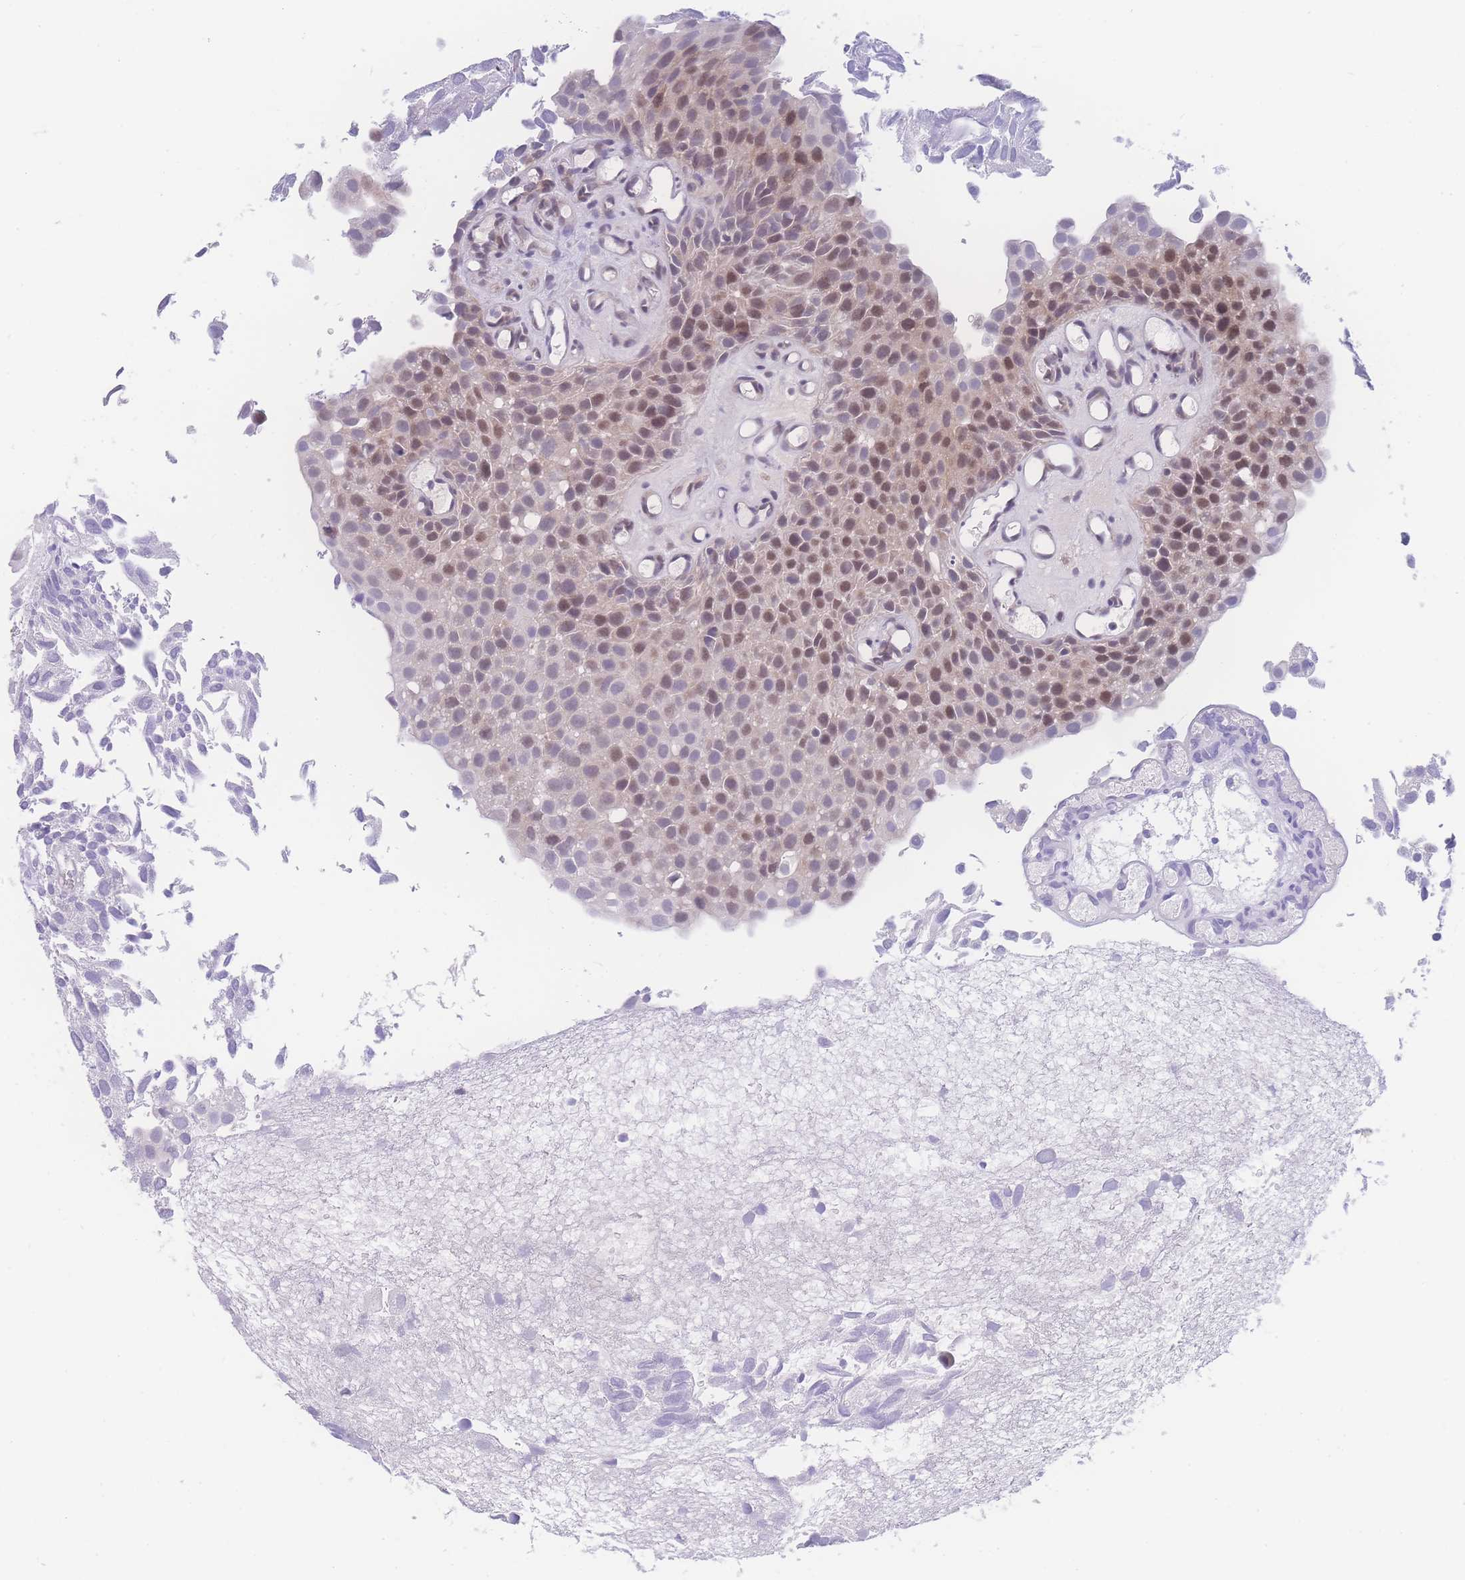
{"staining": {"intensity": "moderate", "quantity": "<25%", "location": "nuclear"}, "tissue": "urothelial cancer", "cell_type": "Tumor cells", "image_type": "cancer", "snomed": [{"axis": "morphology", "description": "Urothelial carcinoma, Low grade"}, {"axis": "topography", "description": "Urinary bladder"}], "caption": "Low-grade urothelial carcinoma stained with DAB (3,3'-diaminobenzidine) immunohistochemistry shows low levels of moderate nuclear expression in approximately <25% of tumor cells. (IHC, brightfield microscopy, high magnification).", "gene": "PRSS22", "patient": {"sex": "male", "age": 88}}